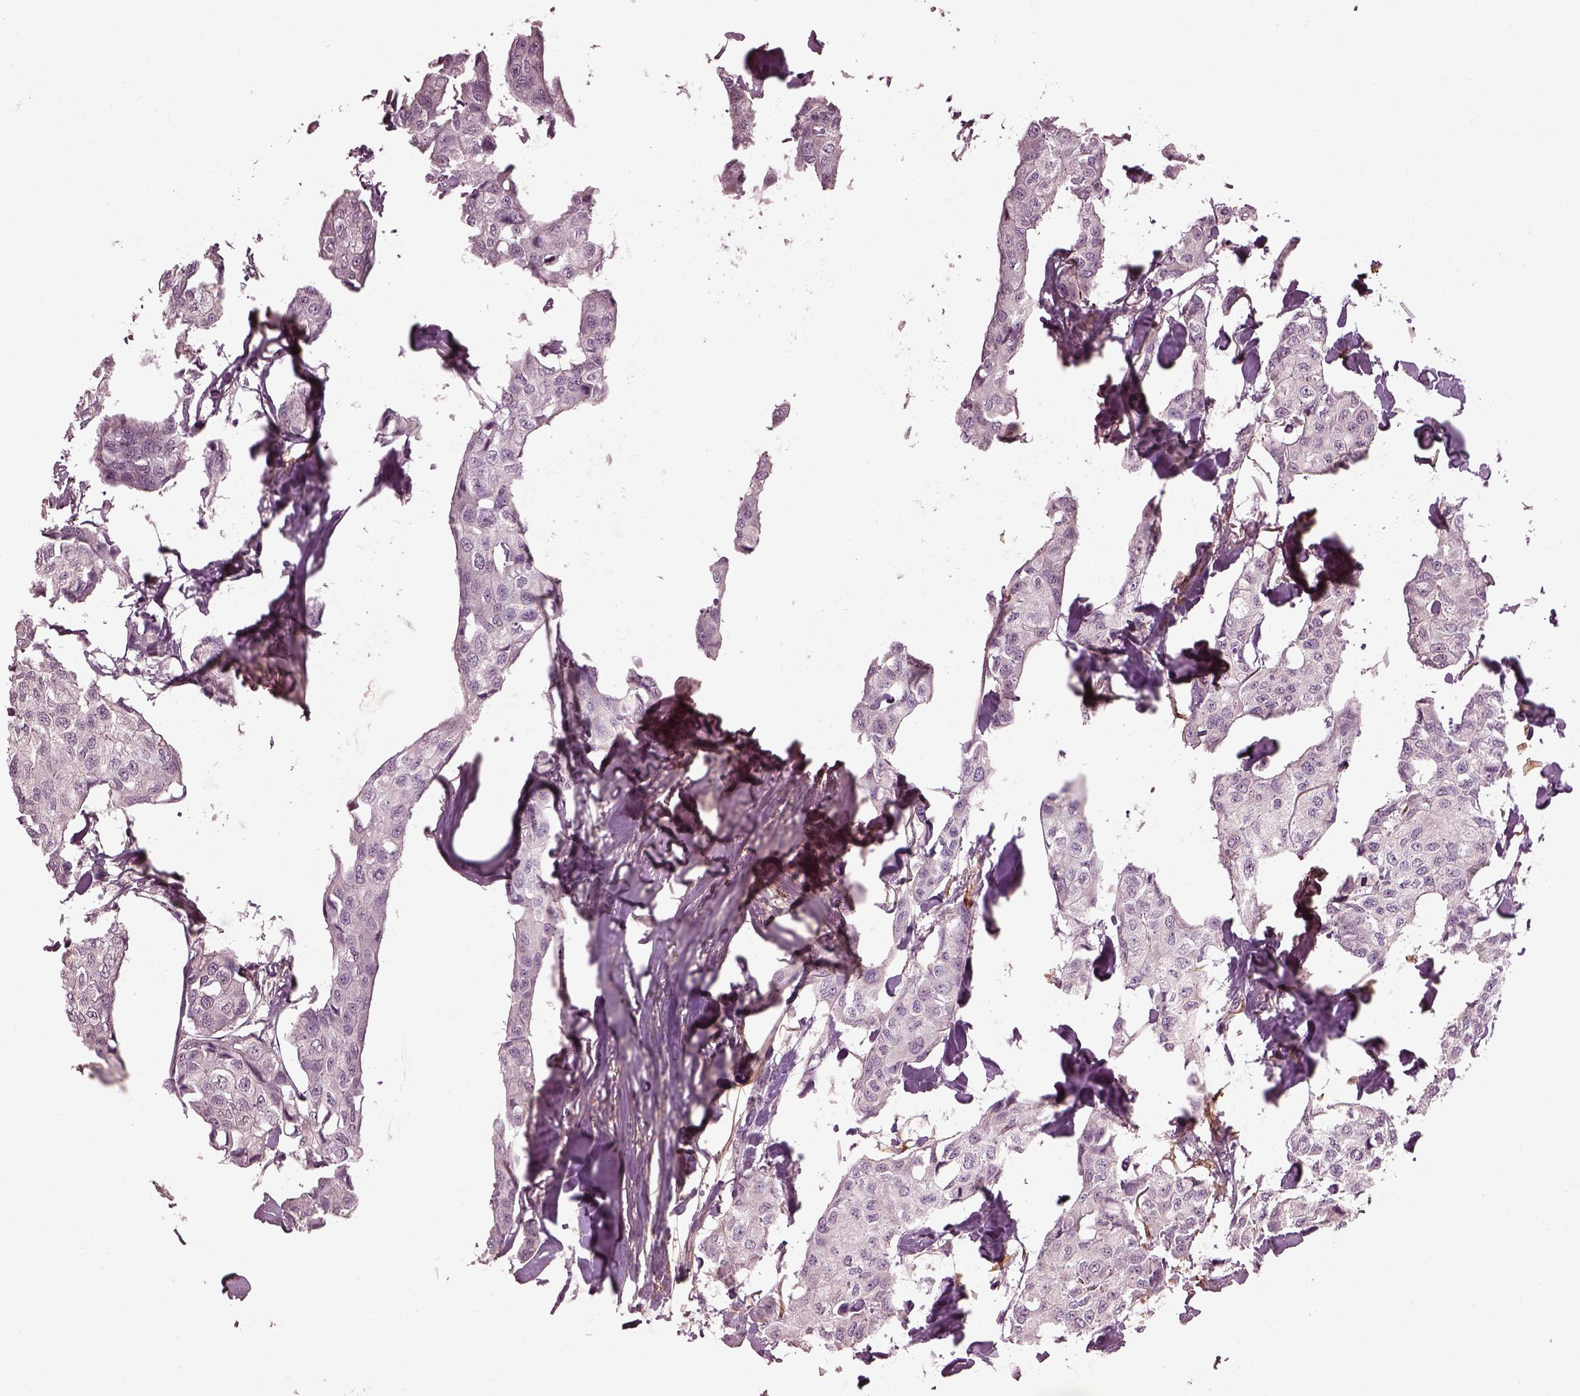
{"staining": {"intensity": "negative", "quantity": "none", "location": "none"}, "tissue": "breast cancer", "cell_type": "Tumor cells", "image_type": "cancer", "snomed": [{"axis": "morphology", "description": "Duct carcinoma"}, {"axis": "topography", "description": "Breast"}], "caption": "High magnification brightfield microscopy of breast cancer stained with DAB (3,3'-diaminobenzidine) (brown) and counterstained with hematoxylin (blue): tumor cells show no significant staining.", "gene": "EFEMP1", "patient": {"sex": "female", "age": 80}}